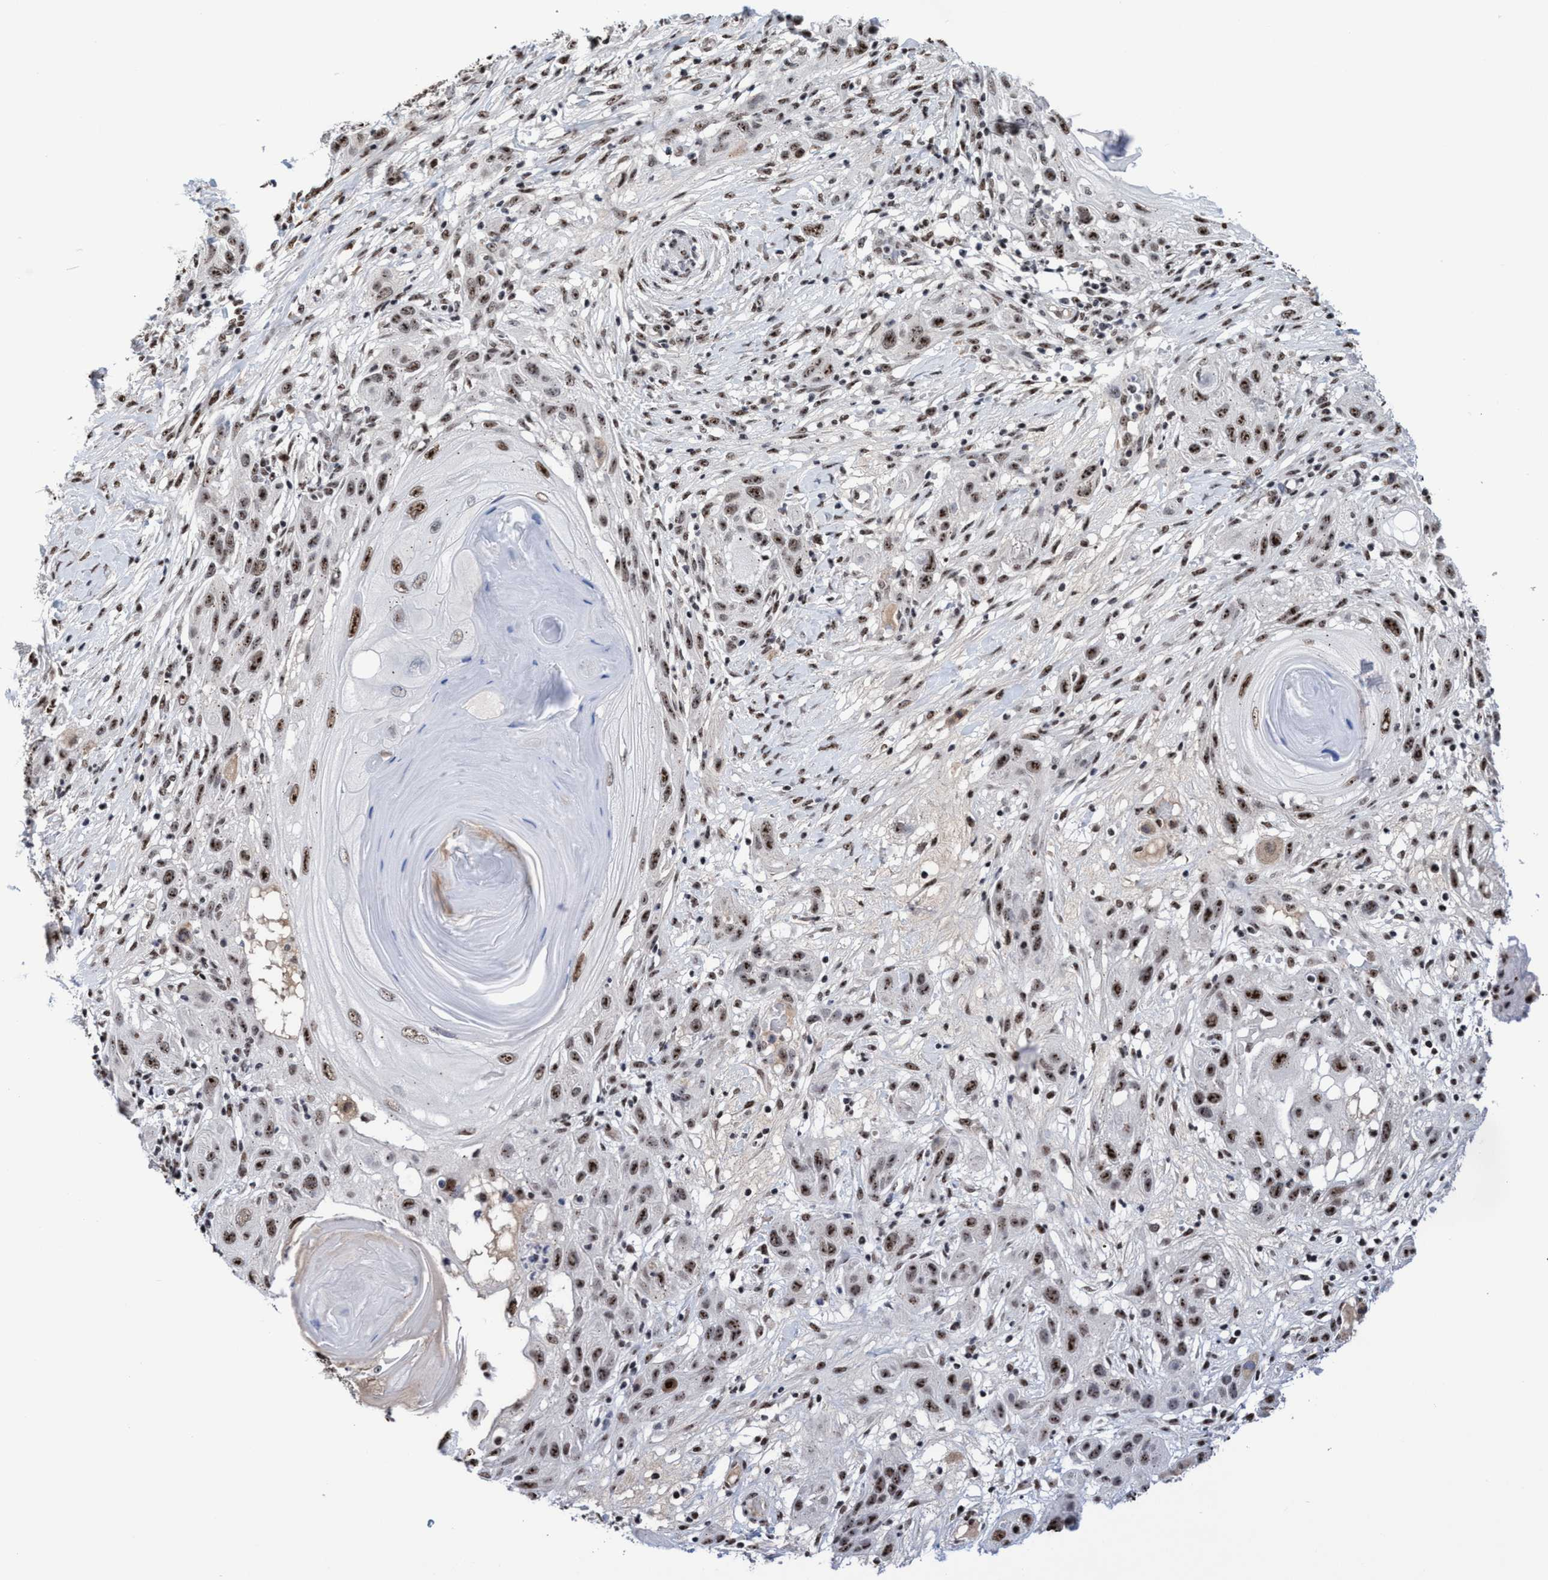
{"staining": {"intensity": "strong", "quantity": ">75%", "location": "nuclear"}, "tissue": "skin cancer", "cell_type": "Tumor cells", "image_type": "cancer", "snomed": [{"axis": "morphology", "description": "Squamous cell carcinoma, NOS"}, {"axis": "topography", "description": "Skin"}], "caption": "Immunohistochemical staining of skin cancer (squamous cell carcinoma) reveals strong nuclear protein staining in approximately >75% of tumor cells. (Stains: DAB in brown, nuclei in blue, Microscopy: brightfield microscopy at high magnification).", "gene": "EFCAB10", "patient": {"sex": "female", "age": 96}}